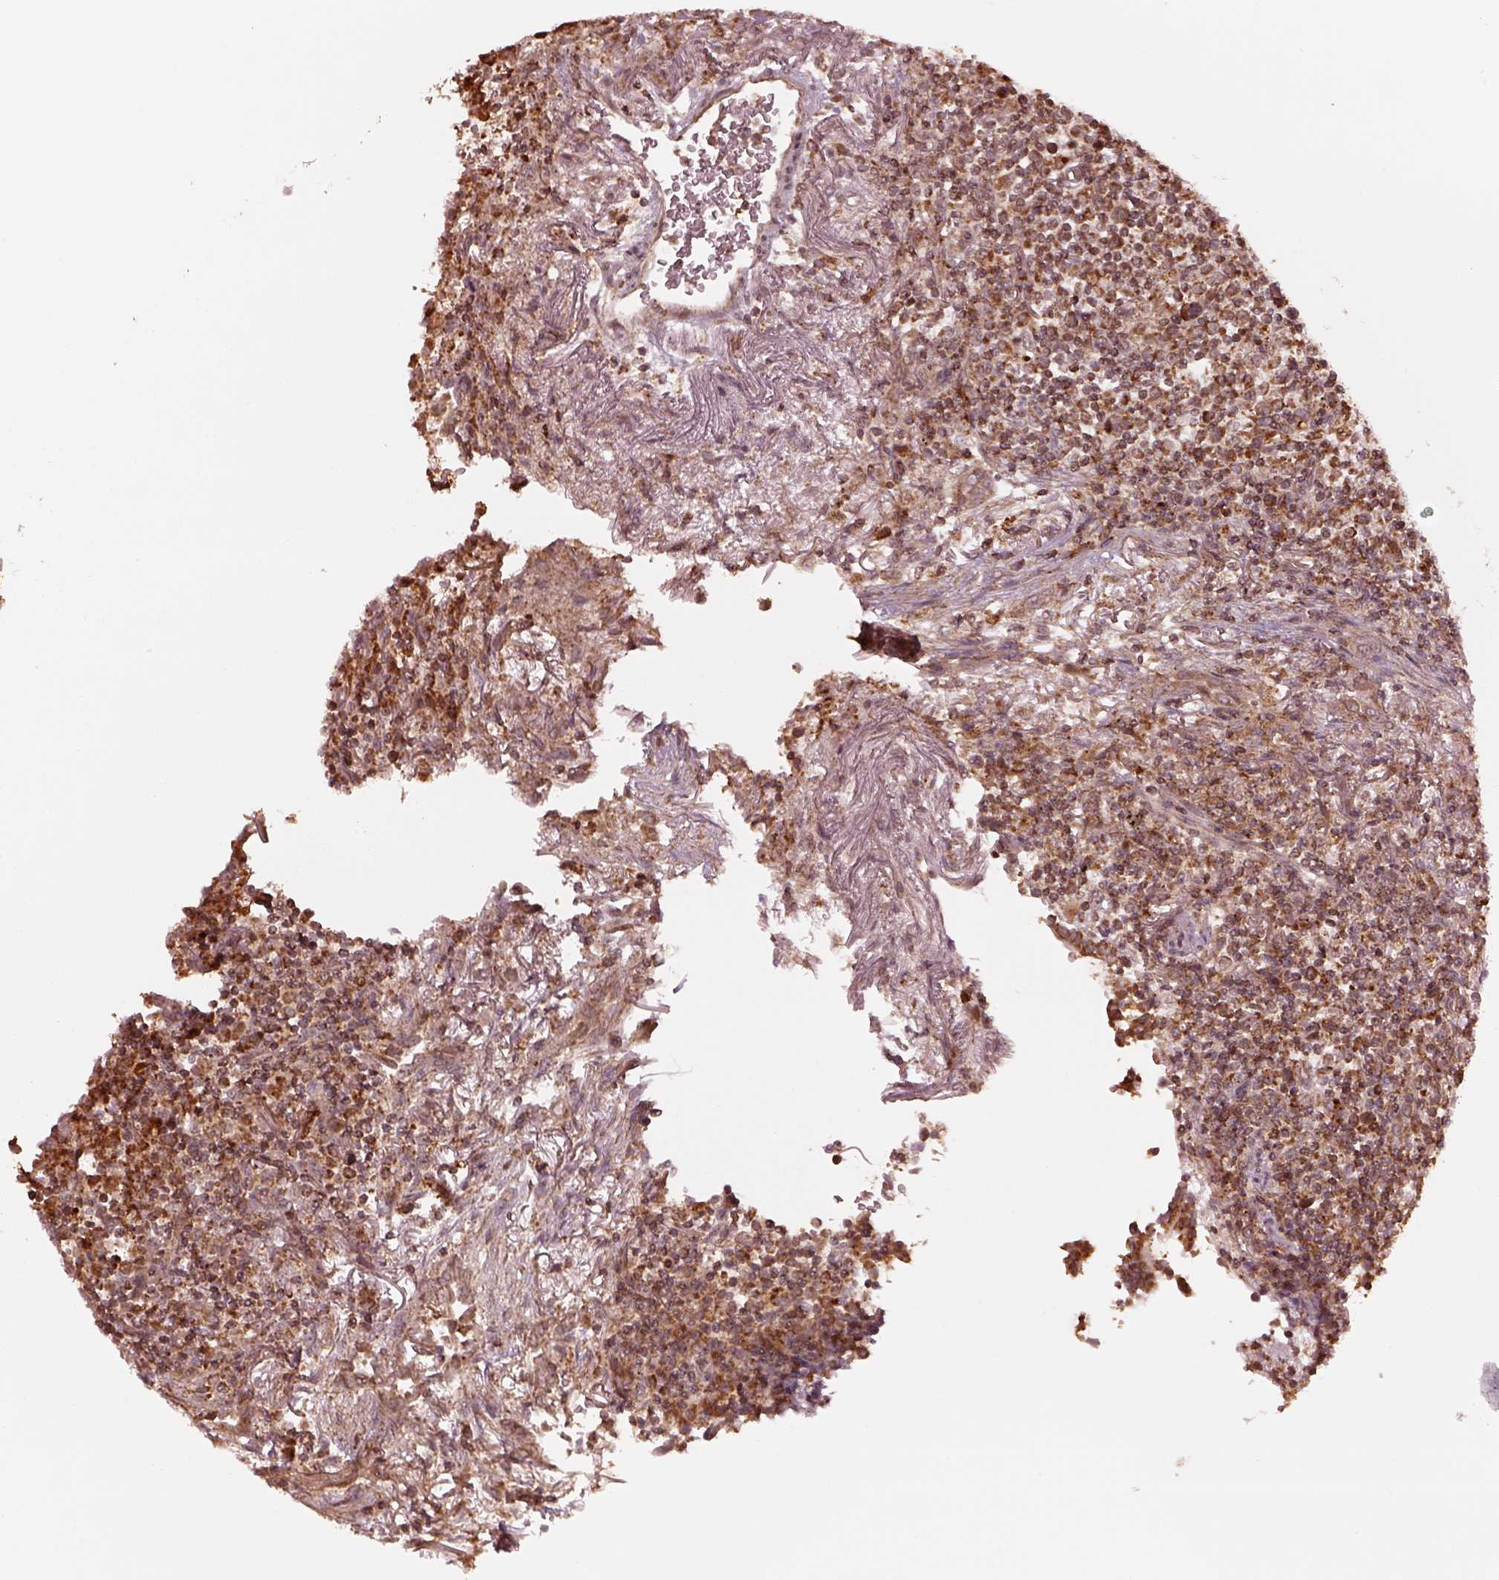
{"staining": {"intensity": "strong", "quantity": ">75%", "location": "cytoplasmic/membranous"}, "tissue": "lymphoma", "cell_type": "Tumor cells", "image_type": "cancer", "snomed": [{"axis": "morphology", "description": "Malignant lymphoma, non-Hodgkin's type, High grade"}, {"axis": "topography", "description": "Lung"}], "caption": "IHC staining of lymphoma, which demonstrates high levels of strong cytoplasmic/membranous expression in about >75% of tumor cells indicating strong cytoplasmic/membranous protein positivity. The staining was performed using DAB (brown) for protein detection and nuclei were counterstained in hematoxylin (blue).", "gene": "SEL1L3", "patient": {"sex": "male", "age": 79}}